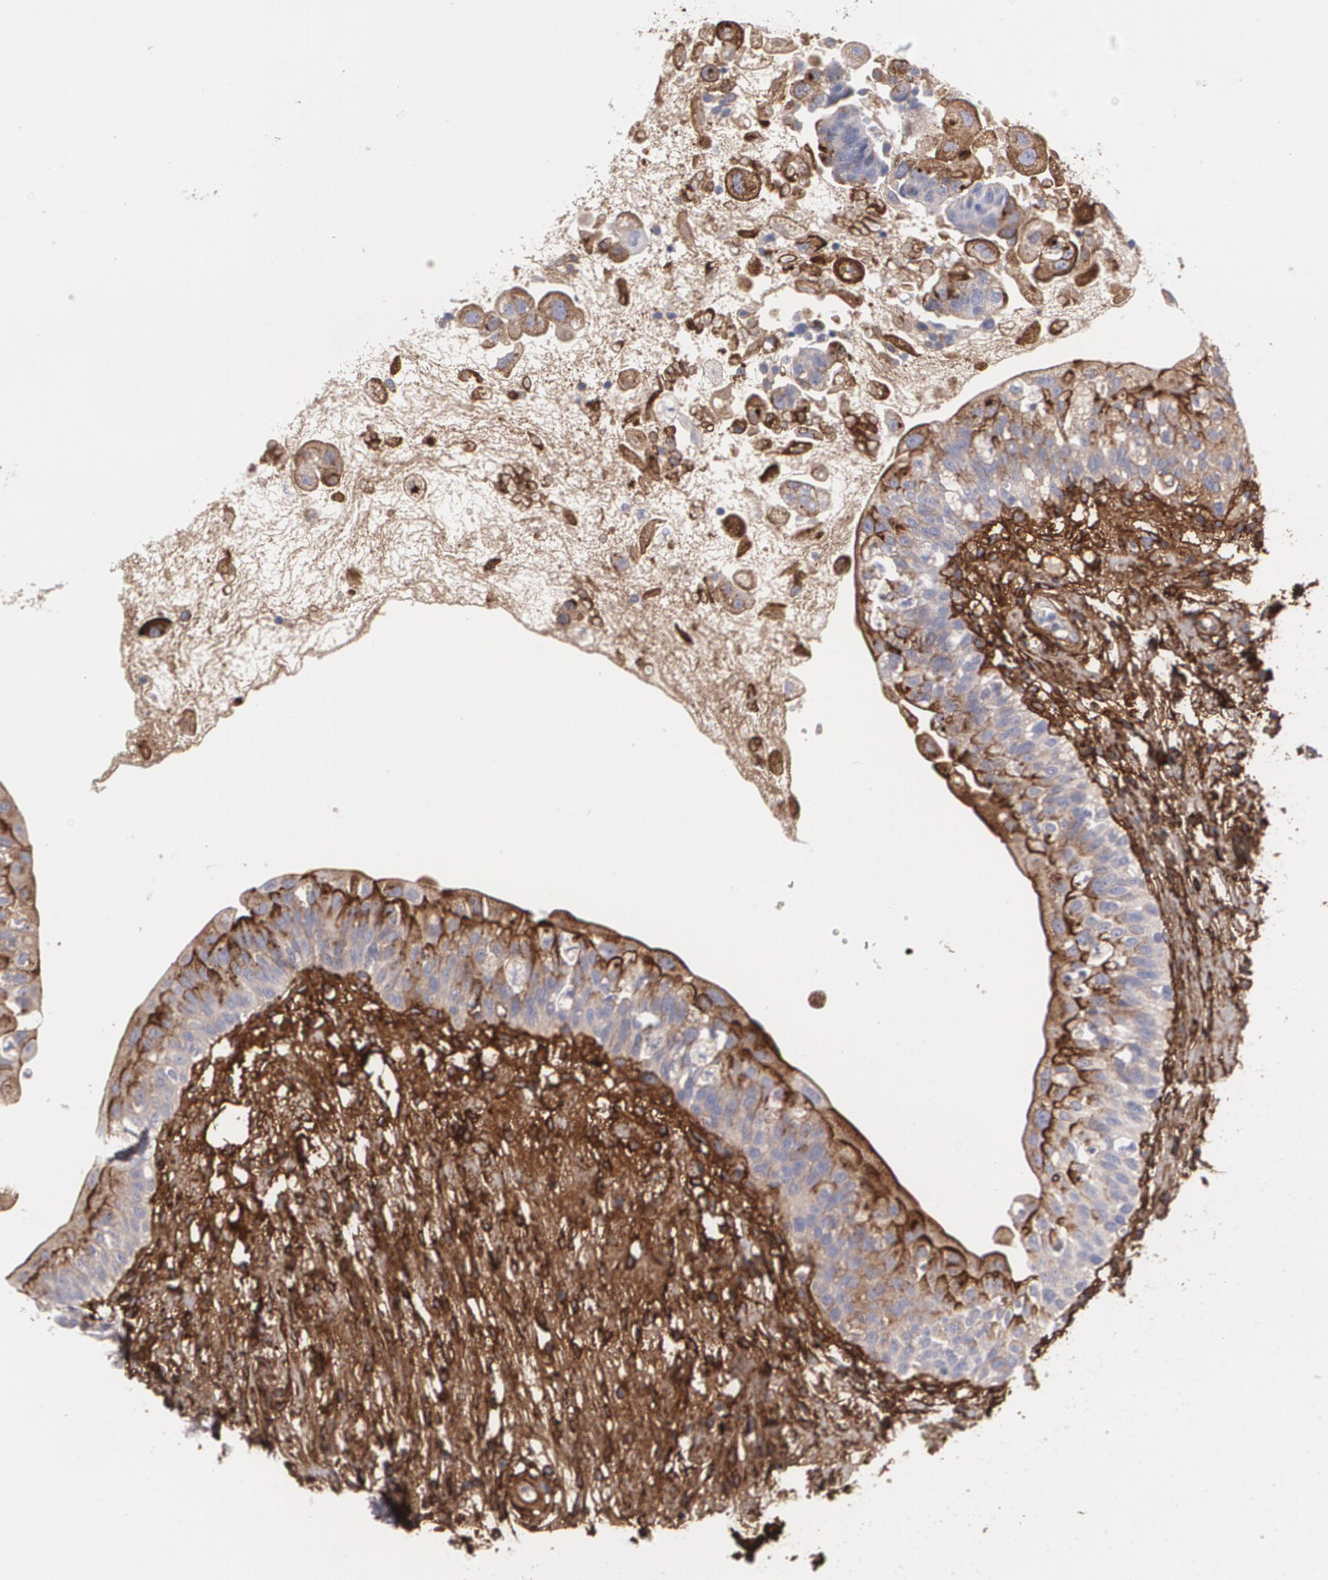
{"staining": {"intensity": "strong", "quantity": ">75%", "location": "cytoplasmic/membranous"}, "tissue": "urinary bladder", "cell_type": "Urothelial cells", "image_type": "normal", "snomed": [{"axis": "morphology", "description": "Normal tissue, NOS"}, {"axis": "topography", "description": "Urinary bladder"}], "caption": "Strong cytoplasmic/membranous positivity for a protein is seen in about >75% of urothelial cells of normal urinary bladder using immunohistochemistry (IHC).", "gene": "FBLN1", "patient": {"sex": "female", "age": 55}}